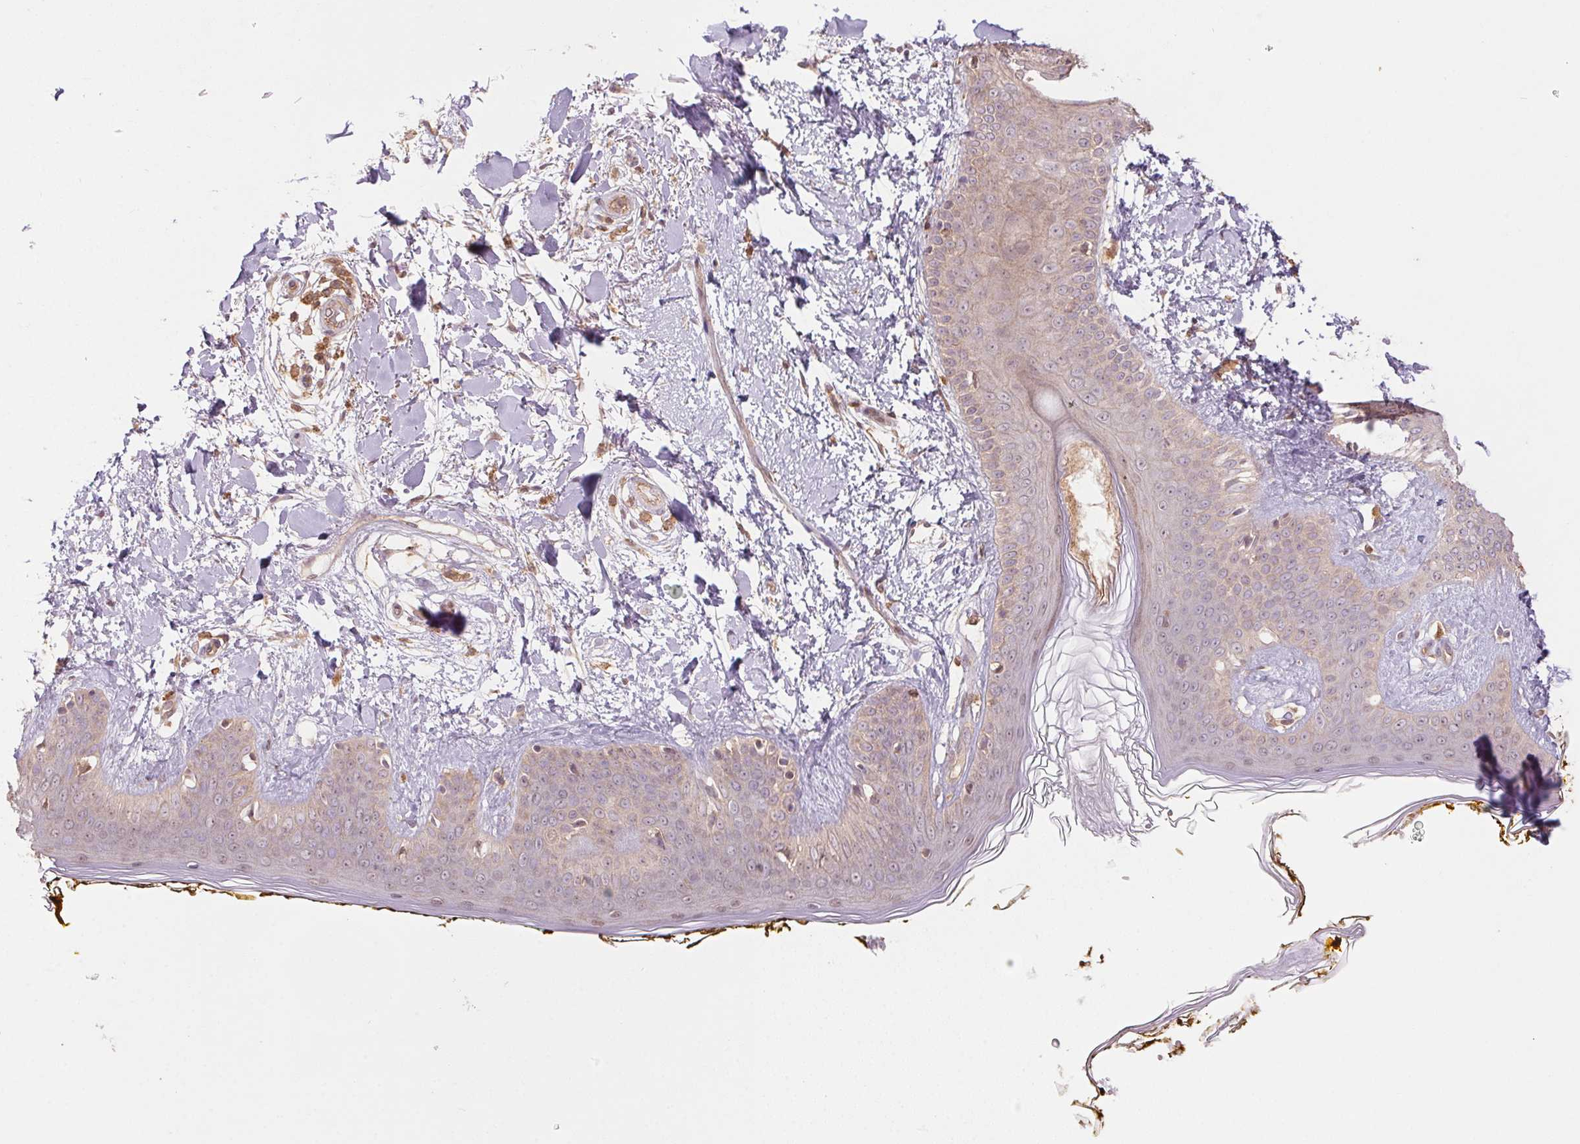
{"staining": {"intensity": "moderate", "quantity": ">75%", "location": "cytoplasmic/membranous"}, "tissue": "skin", "cell_type": "Fibroblasts", "image_type": "normal", "snomed": [{"axis": "morphology", "description": "Normal tissue, NOS"}, {"axis": "topography", "description": "Skin"}], "caption": "Fibroblasts demonstrate medium levels of moderate cytoplasmic/membranous expression in about >75% of cells in normal human skin. The protein is shown in brown color, while the nuclei are stained blue.", "gene": "TUBA1A", "patient": {"sex": "female", "age": 34}}